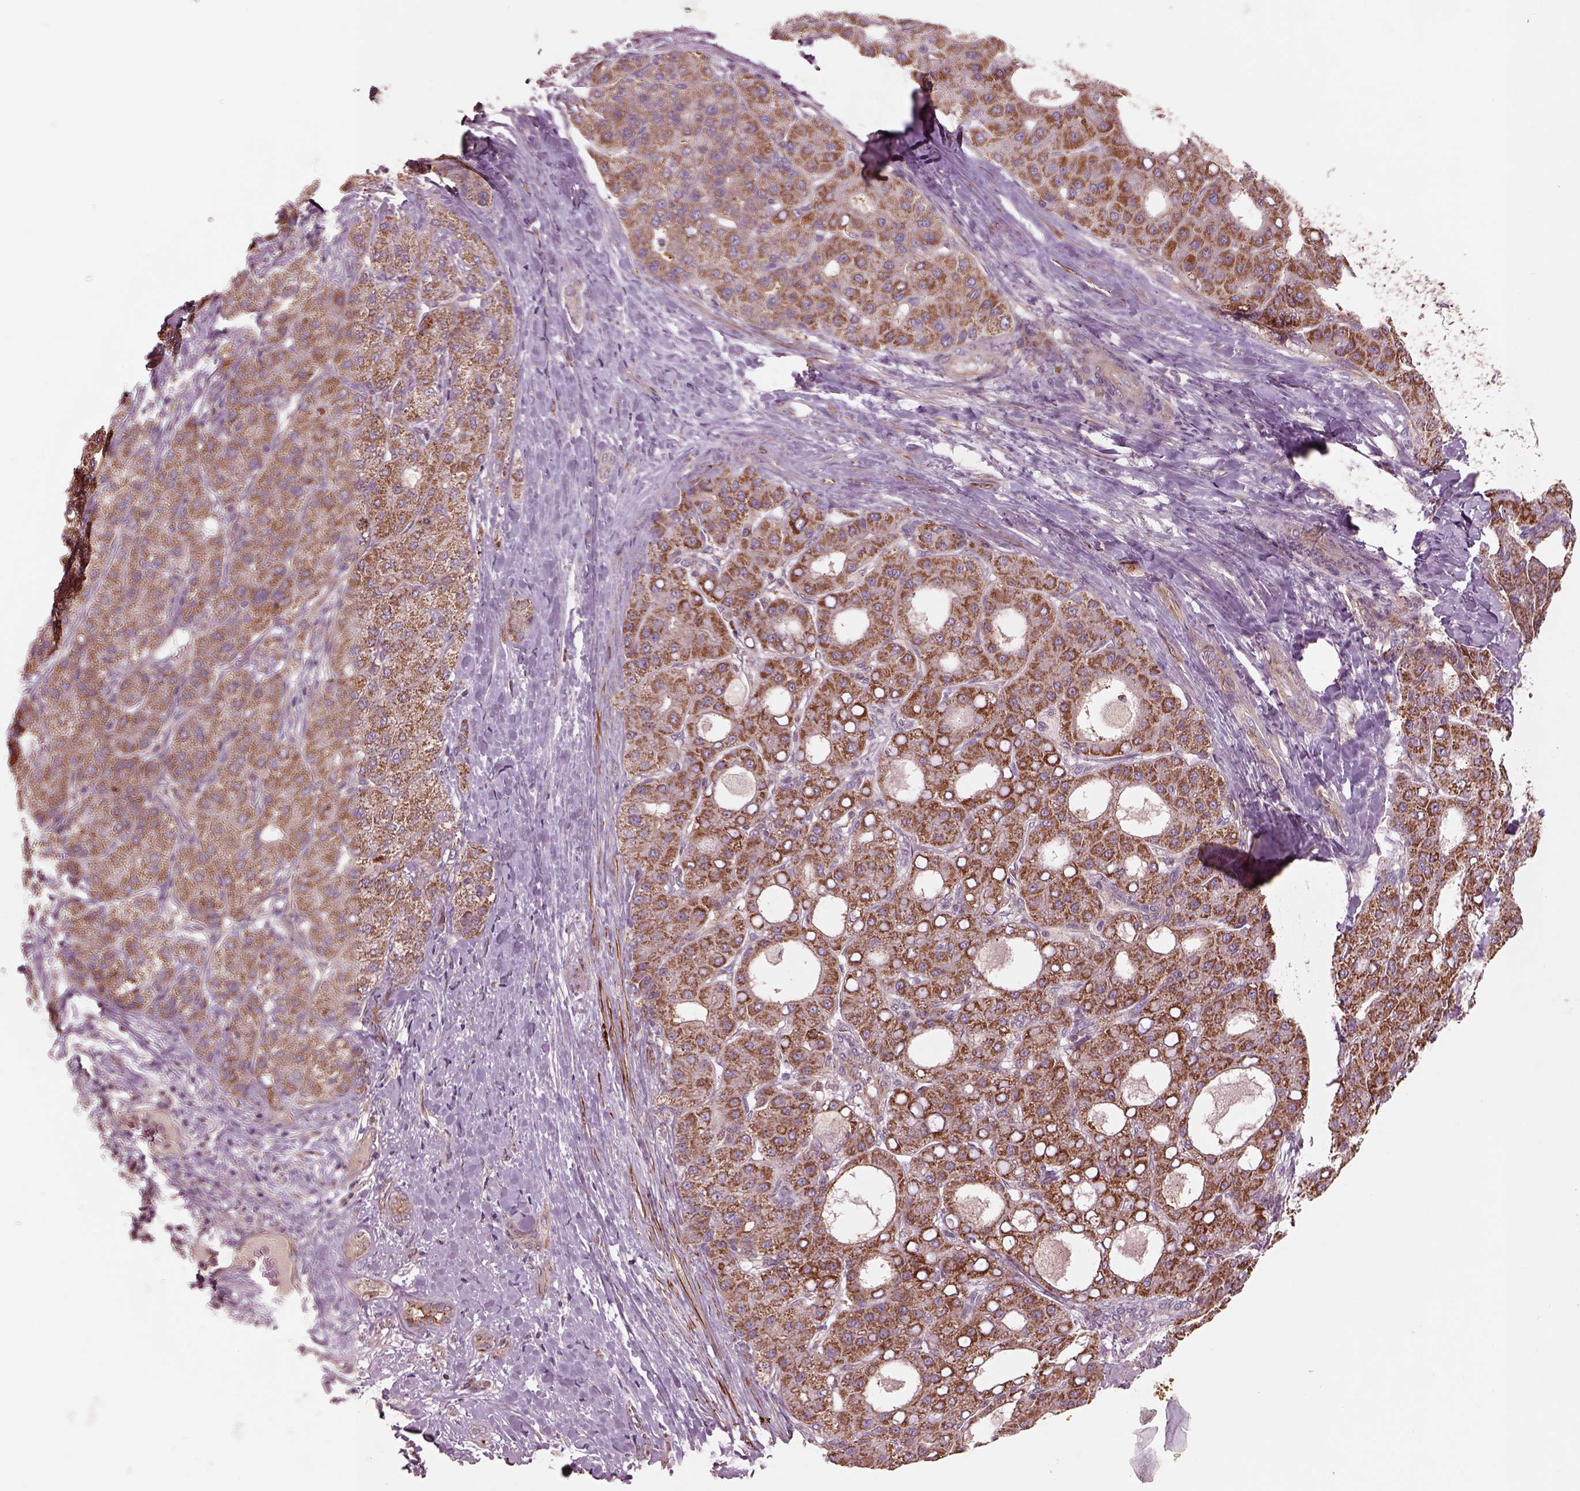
{"staining": {"intensity": "moderate", "quantity": ">75%", "location": "cytoplasmic/membranous"}, "tissue": "liver cancer", "cell_type": "Tumor cells", "image_type": "cancer", "snomed": [{"axis": "morphology", "description": "Carcinoma, Hepatocellular, NOS"}, {"axis": "topography", "description": "Liver"}], "caption": "Tumor cells display medium levels of moderate cytoplasmic/membranous staining in approximately >75% of cells in liver cancer.", "gene": "SLC25A5", "patient": {"sex": "male", "age": 65}}